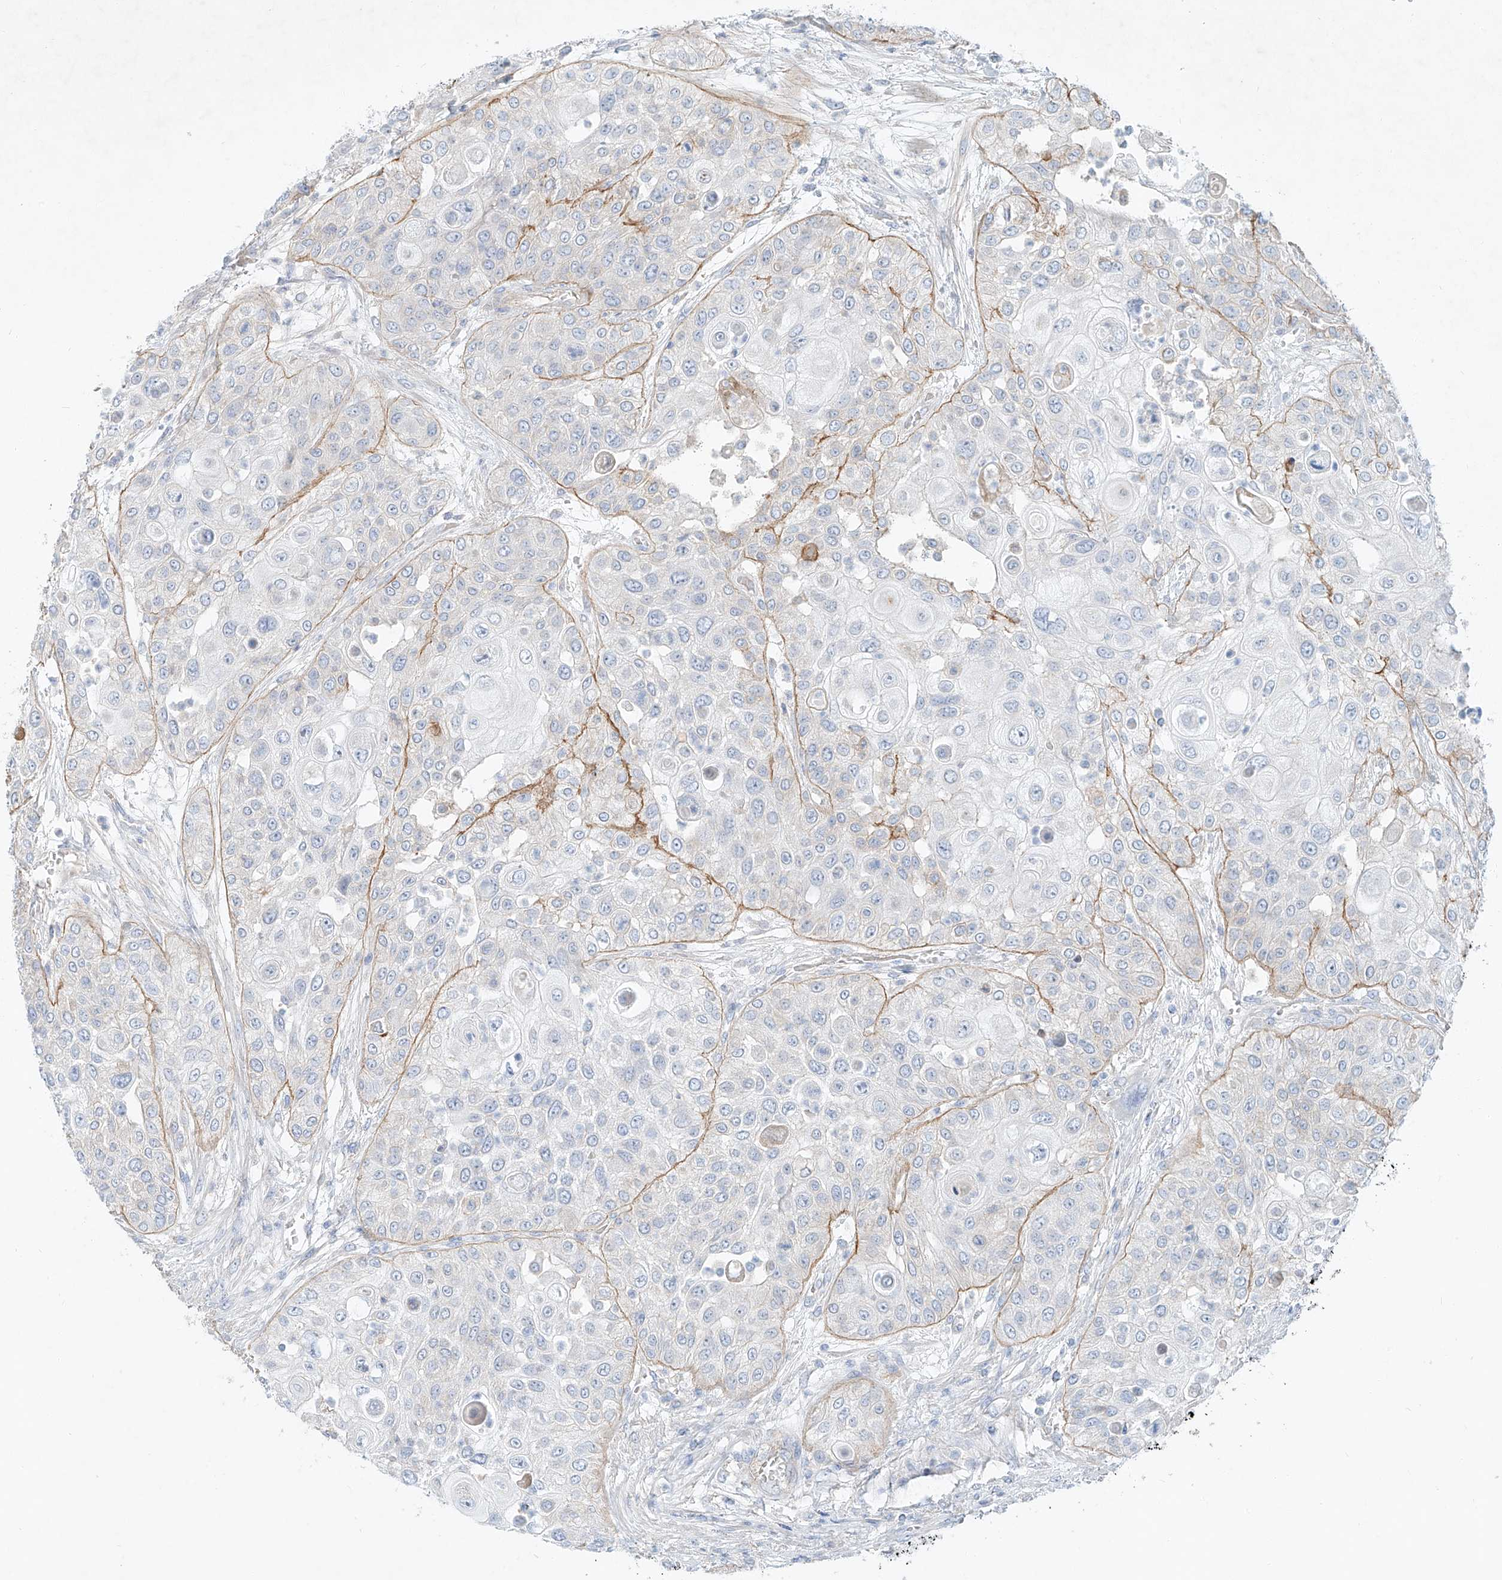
{"staining": {"intensity": "moderate", "quantity": "<25%", "location": "cytoplasmic/membranous"}, "tissue": "urothelial cancer", "cell_type": "Tumor cells", "image_type": "cancer", "snomed": [{"axis": "morphology", "description": "Urothelial carcinoma, High grade"}, {"axis": "topography", "description": "Urinary bladder"}], "caption": "The histopathology image displays staining of urothelial cancer, revealing moderate cytoplasmic/membranous protein positivity (brown color) within tumor cells.", "gene": "AJM1", "patient": {"sex": "female", "age": 79}}